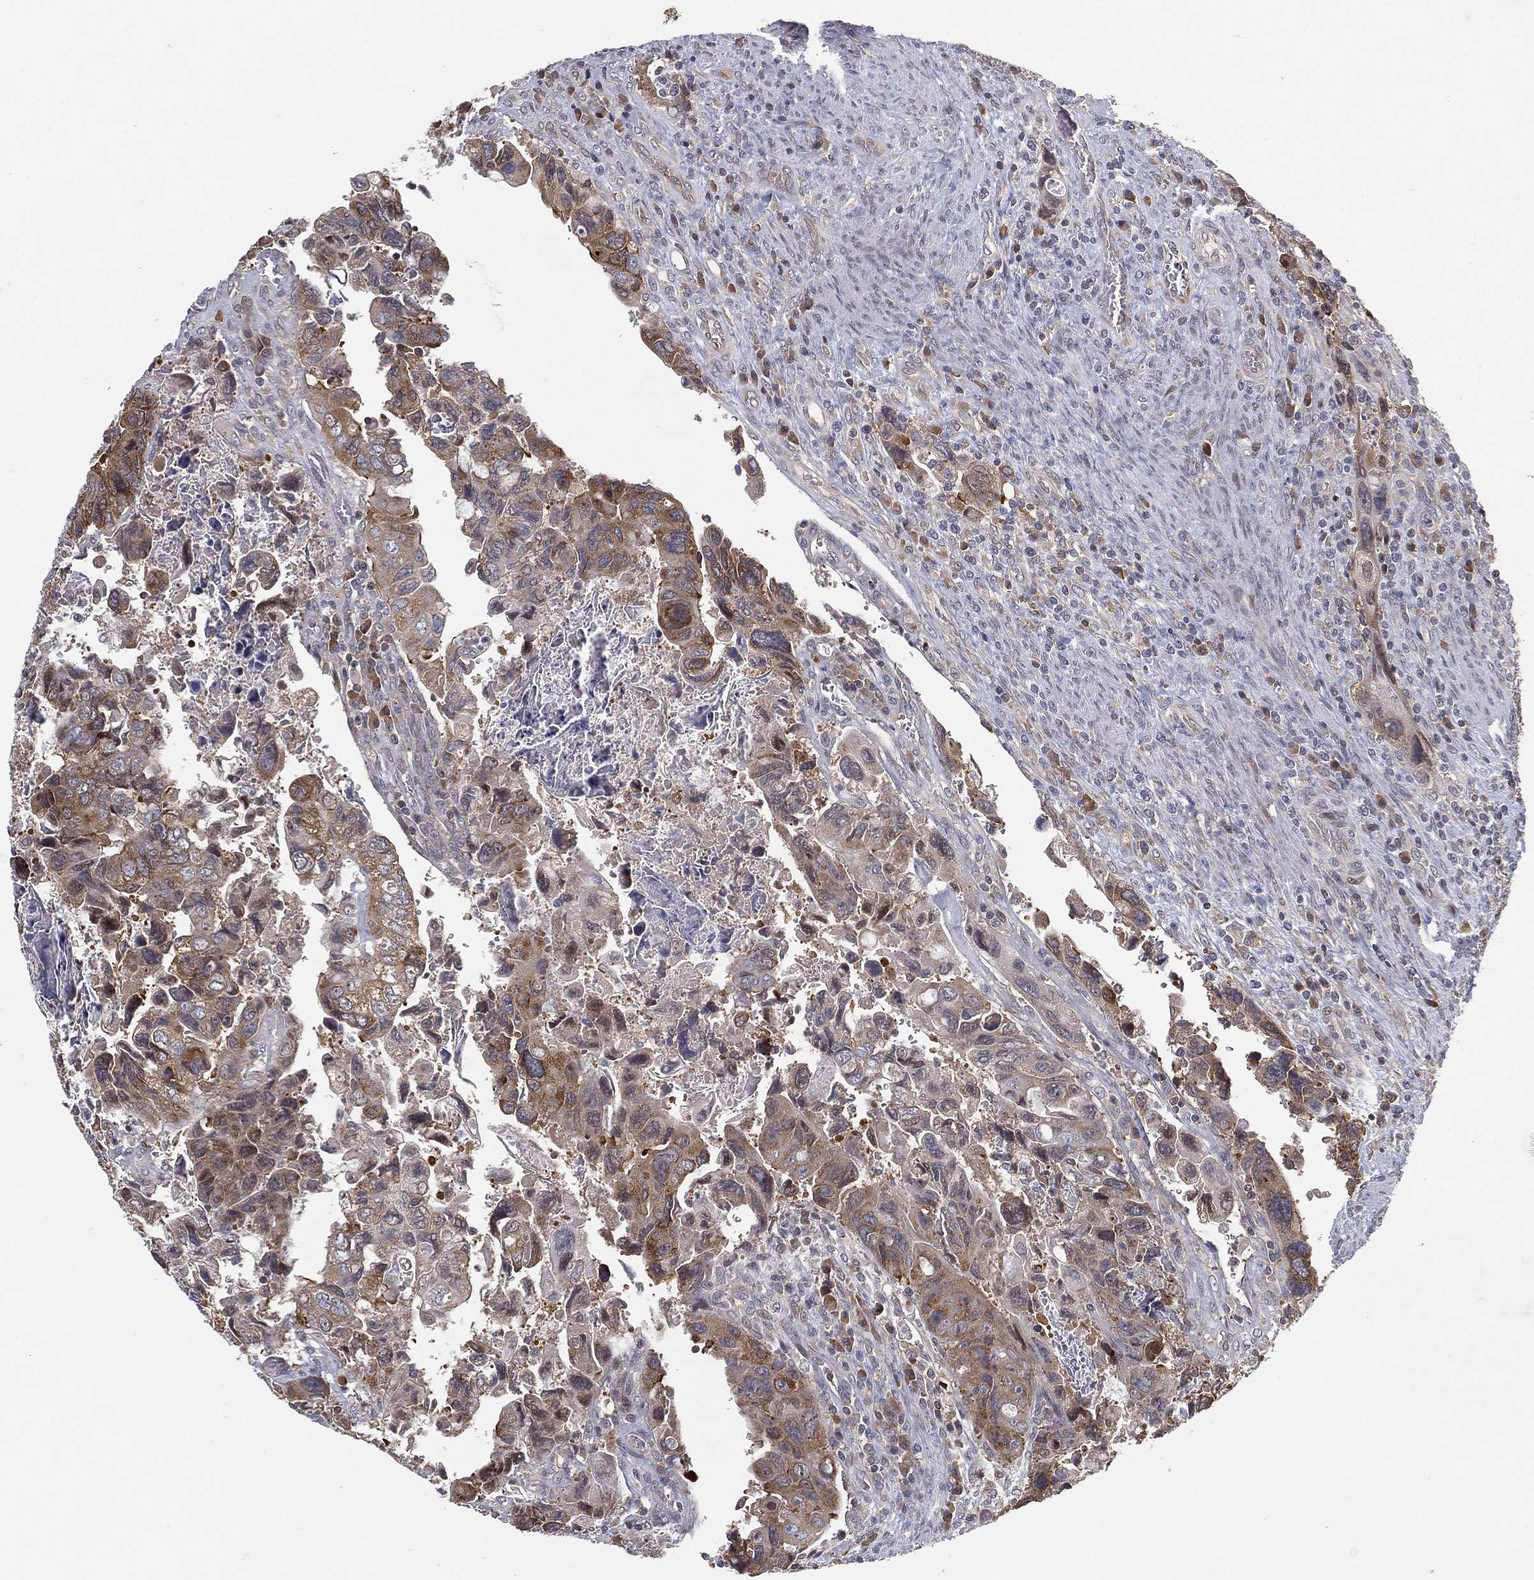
{"staining": {"intensity": "moderate", "quantity": "<25%", "location": "cytoplasmic/membranous"}, "tissue": "colorectal cancer", "cell_type": "Tumor cells", "image_type": "cancer", "snomed": [{"axis": "morphology", "description": "Adenocarcinoma, NOS"}, {"axis": "topography", "description": "Rectum"}], "caption": "A brown stain shows moderate cytoplasmic/membranous expression of a protein in adenocarcinoma (colorectal) tumor cells. (Stains: DAB (3,3'-diaminobenzidine) in brown, nuclei in blue, Microscopy: brightfield microscopy at high magnification).", "gene": "TMTC4", "patient": {"sex": "male", "age": 62}}